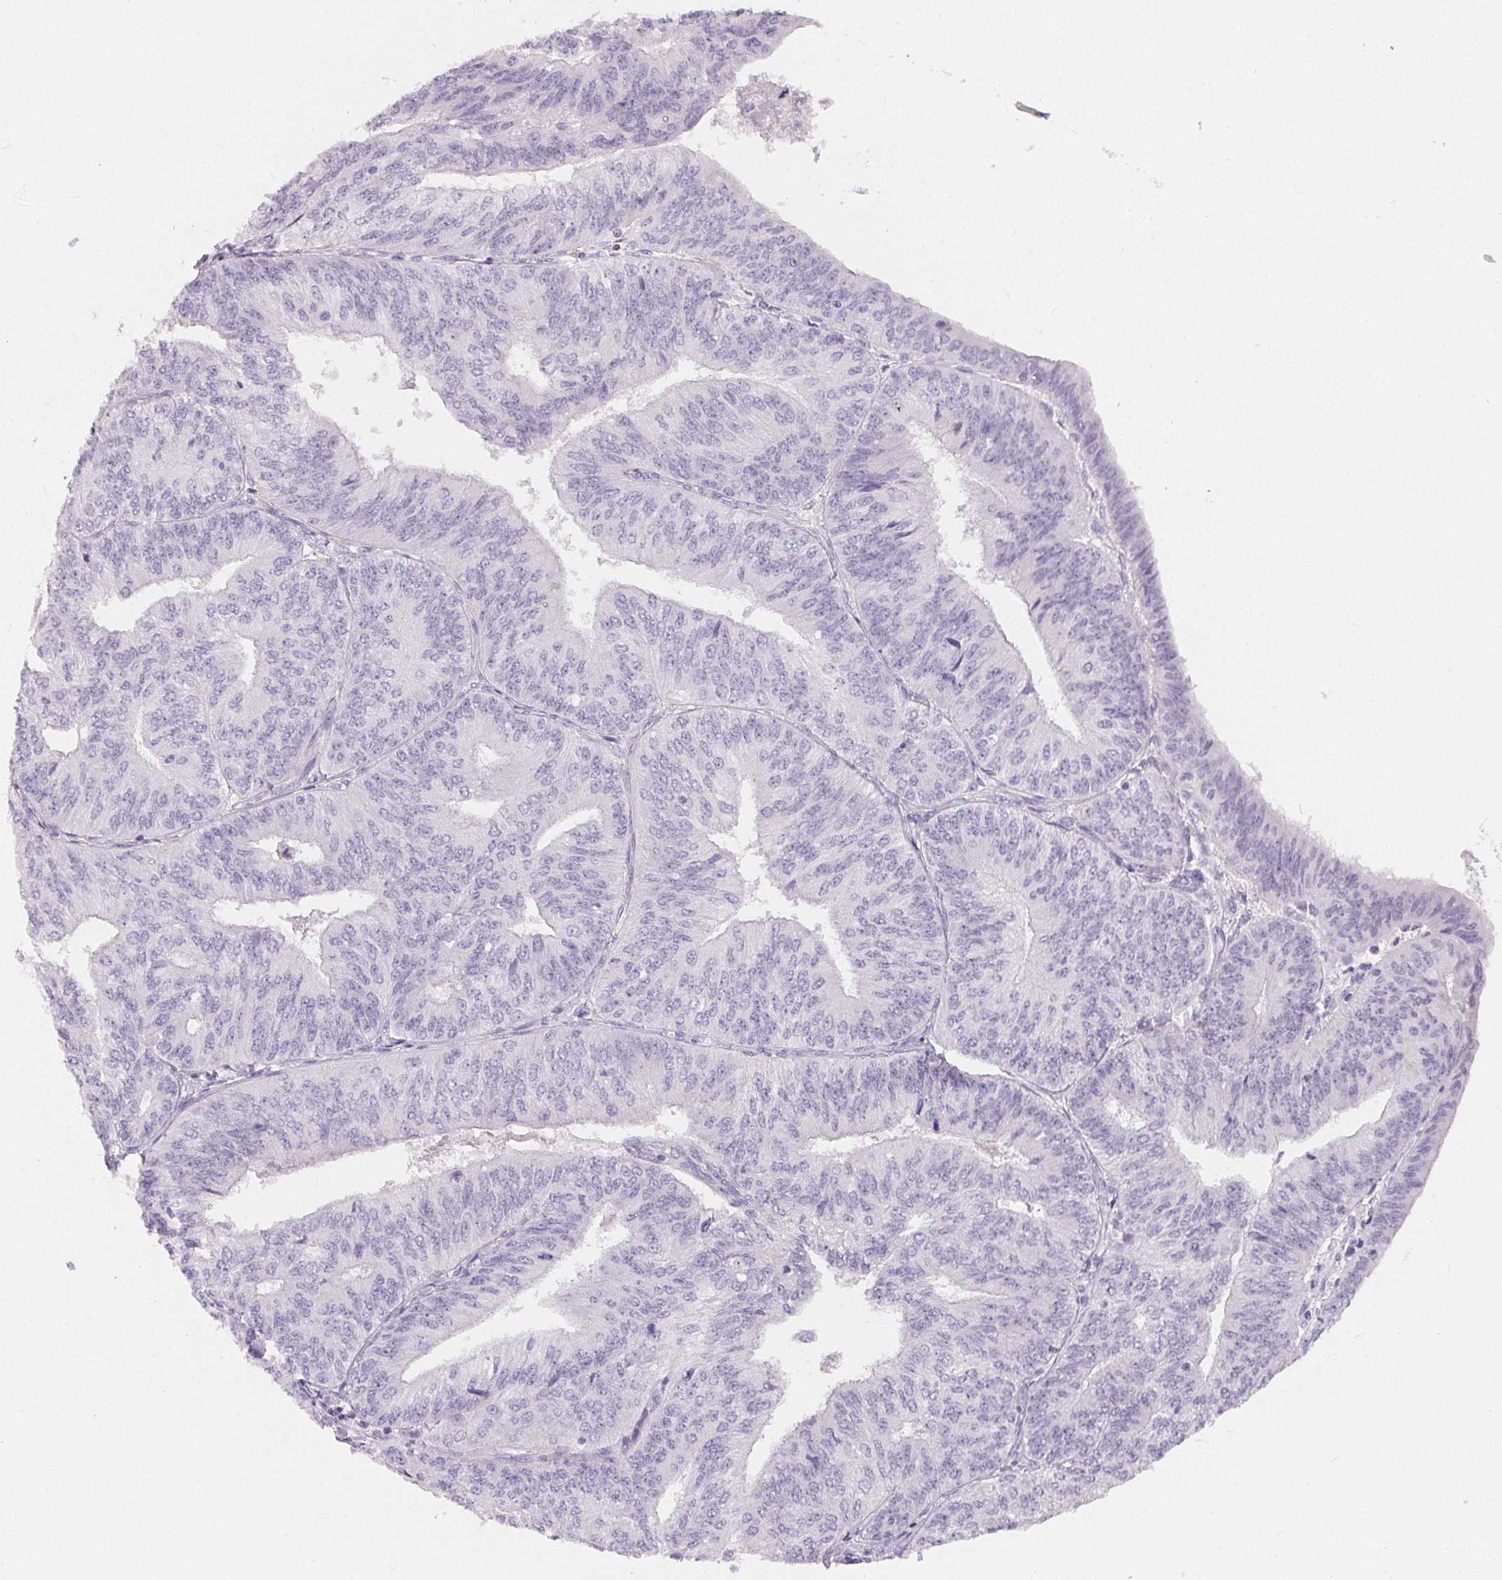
{"staining": {"intensity": "negative", "quantity": "none", "location": "none"}, "tissue": "endometrial cancer", "cell_type": "Tumor cells", "image_type": "cancer", "snomed": [{"axis": "morphology", "description": "Adenocarcinoma, NOS"}, {"axis": "topography", "description": "Endometrium"}], "caption": "An immunohistochemistry micrograph of adenocarcinoma (endometrial) is shown. There is no staining in tumor cells of adenocarcinoma (endometrial).", "gene": "MIOX", "patient": {"sex": "female", "age": 58}}